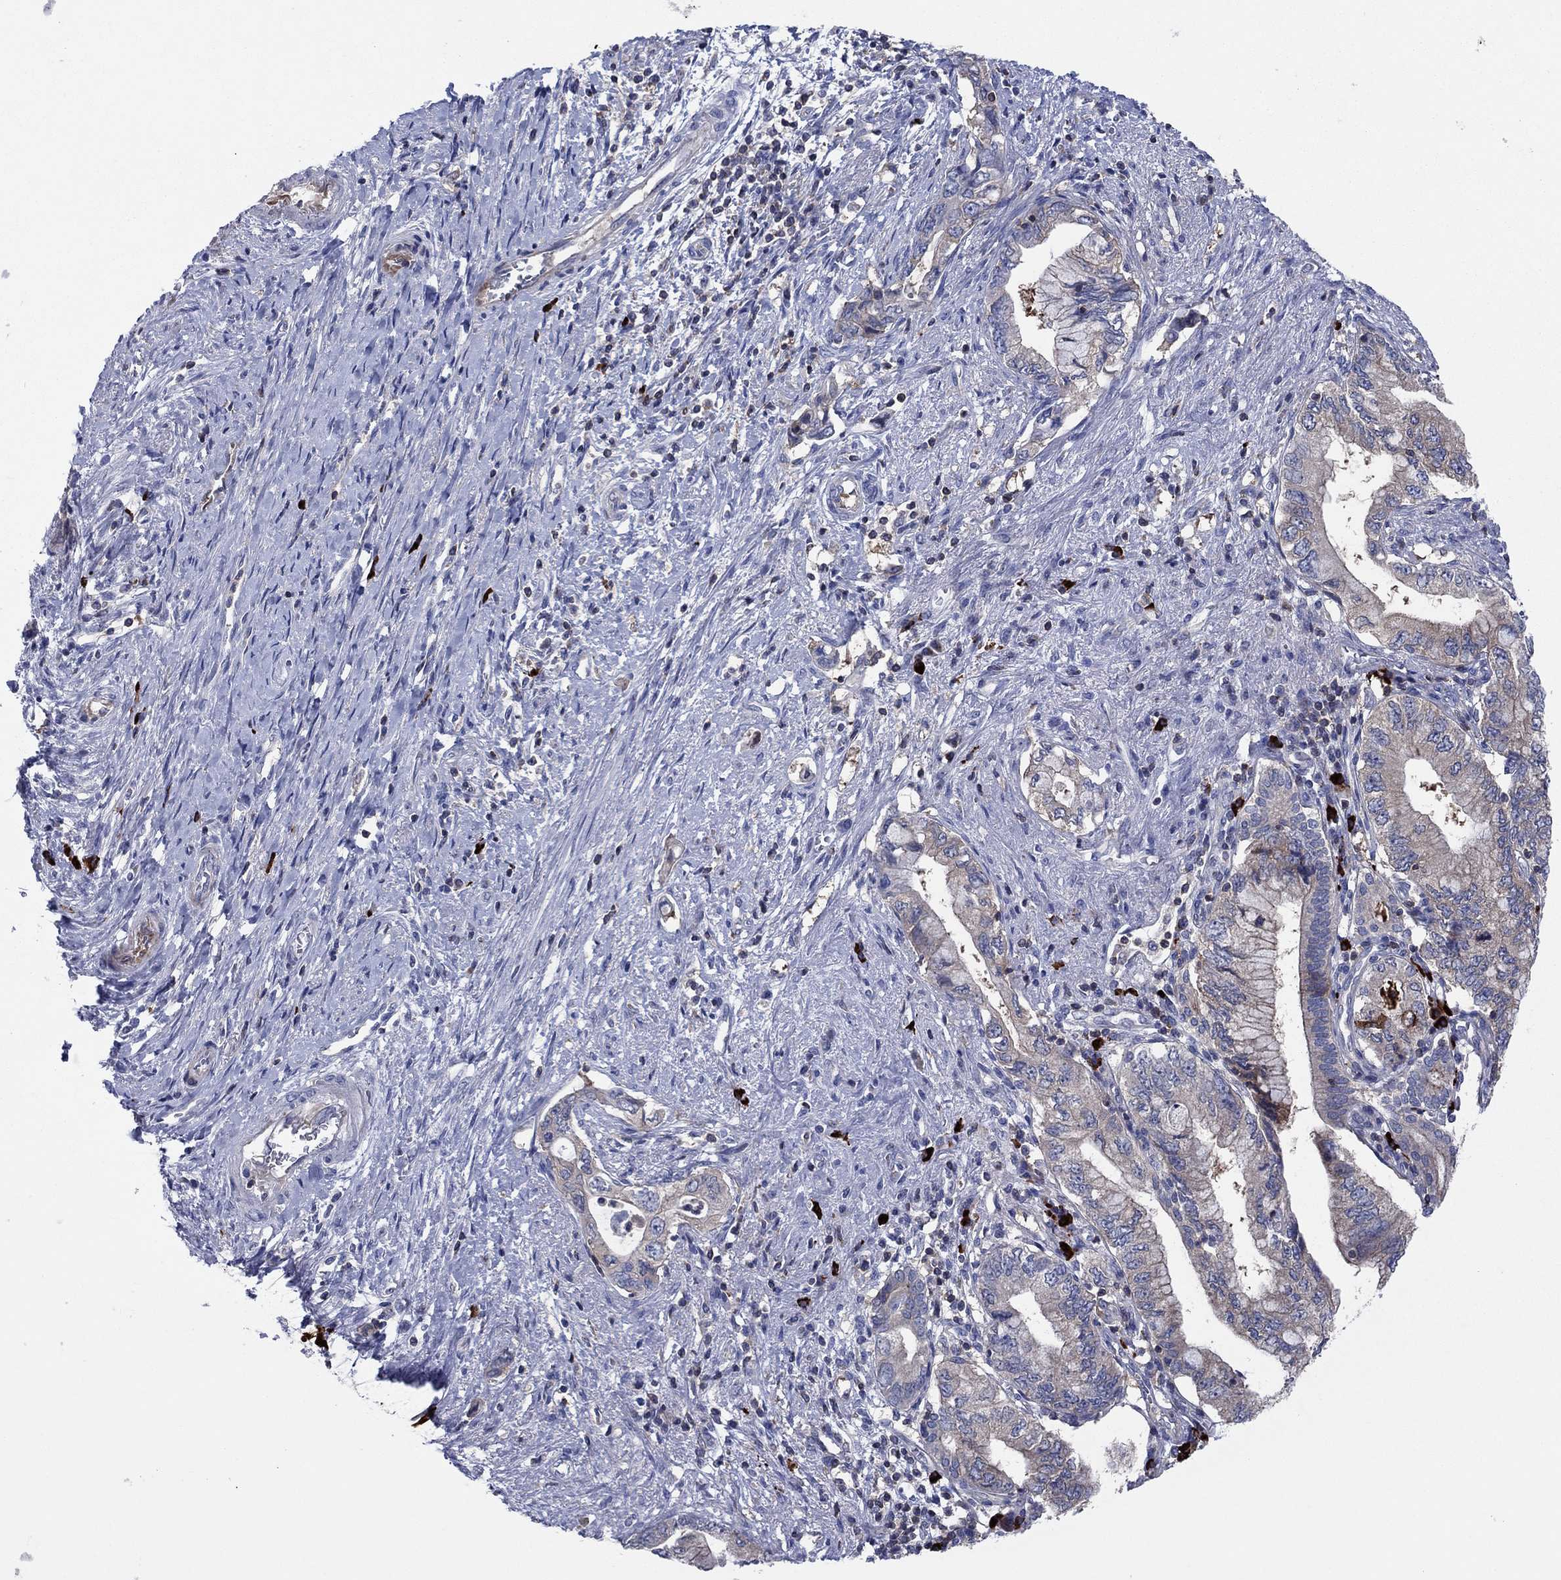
{"staining": {"intensity": "weak", "quantity": "<25%", "location": "cytoplasmic/membranous"}, "tissue": "pancreatic cancer", "cell_type": "Tumor cells", "image_type": "cancer", "snomed": [{"axis": "morphology", "description": "Adenocarcinoma, NOS"}, {"axis": "topography", "description": "Pancreas"}], "caption": "Tumor cells show no significant positivity in pancreatic cancer.", "gene": "PVR", "patient": {"sex": "female", "age": 73}}